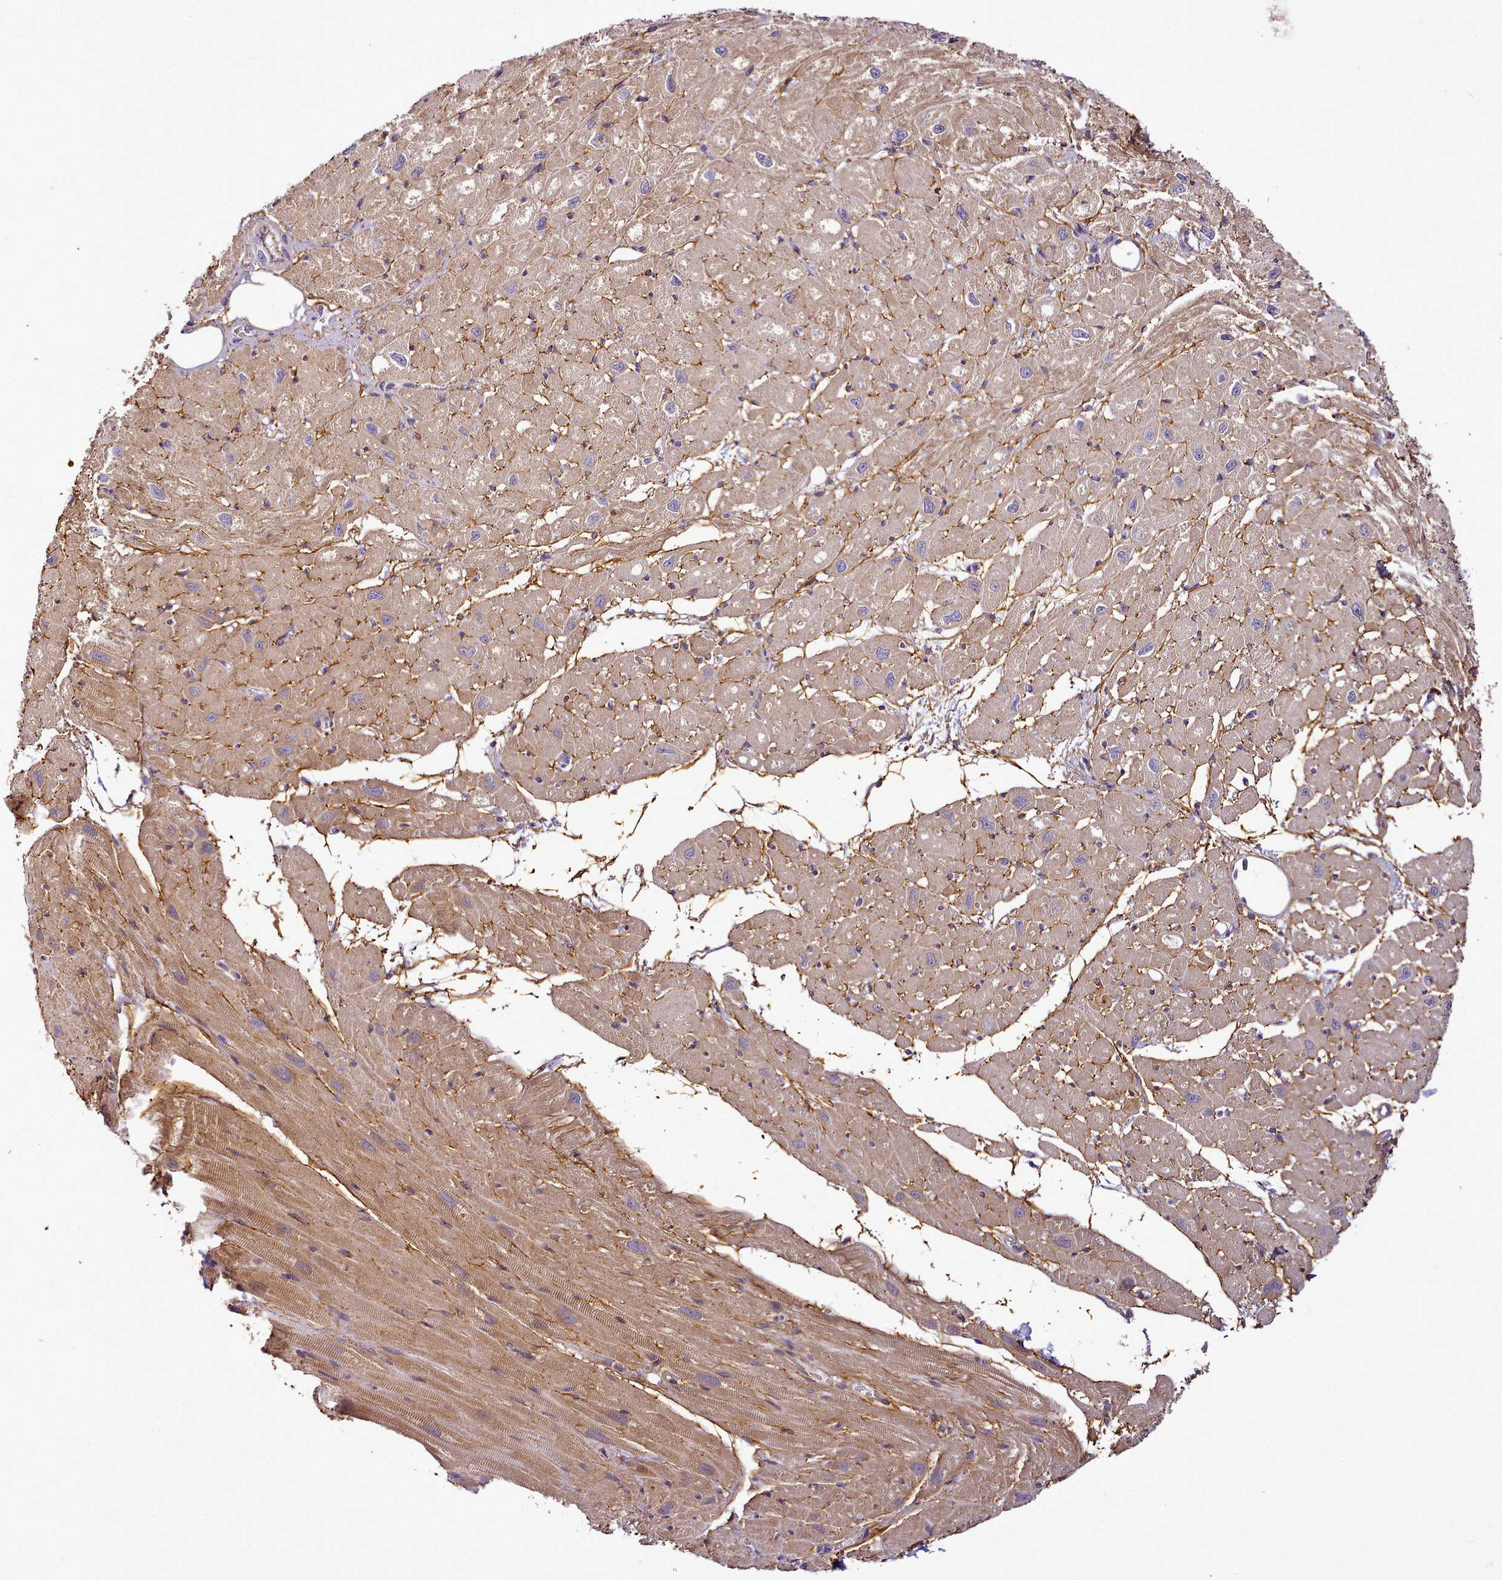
{"staining": {"intensity": "moderate", "quantity": "25%-75%", "location": "cytoplasmic/membranous"}, "tissue": "heart muscle", "cell_type": "Cardiomyocytes", "image_type": "normal", "snomed": [{"axis": "morphology", "description": "Normal tissue, NOS"}, {"axis": "topography", "description": "Heart"}], "caption": "Immunohistochemical staining of normal human heart muscle demonstrates medium levels of moderate cytoplasmic/membranous expression in approximately 25%-75% of cardiomyocytes.", "gene": "NBPF10", "patient": {"sex": "male", "age": 50}}